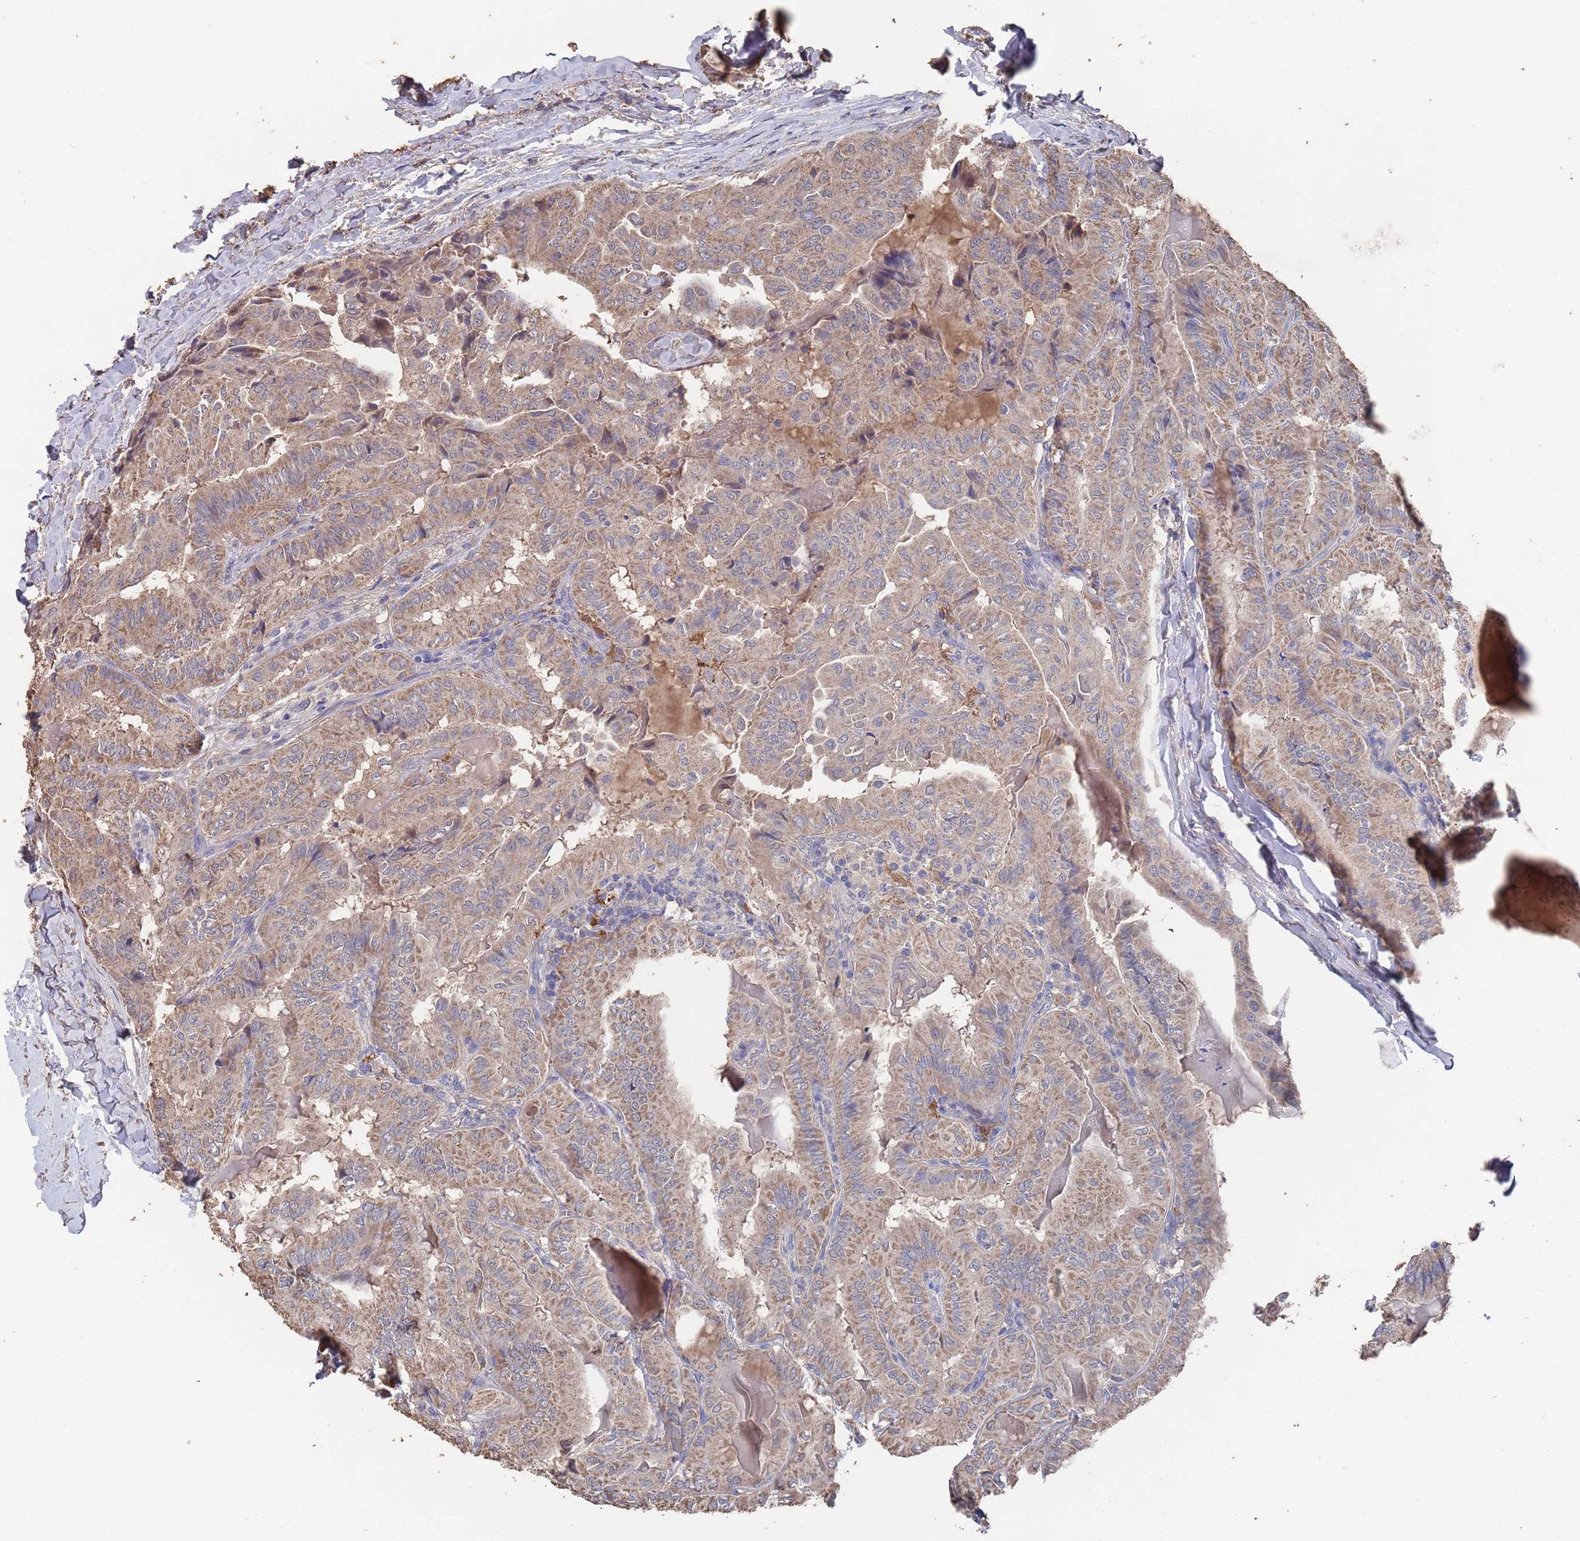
{"staining": {"intensity": "moderate", "quantity": ">75%", "location": "cytoplasmic/membranous"}, "tissue": "thyroid cancer", "cell_type": "Tumor cells", "image_type": "cancer", "snomed": [{"axis": "morphology", "description": "Papillary adenocarcinoma, NOS"}, {"axis": "topography", "description": "Thyroid gland"}], "caption": "This micrograph demonstrates papillary adenocarcinoma (thyroid) stained with immunohistochemistry to label a protein in brown. The cytoplasmic/membranous of tumor cells show moderate positivity for the protein. Nuclei are counter-stained blue.", "gene": "BTBD18", "patient": {"sex": "female", "age": 68}}